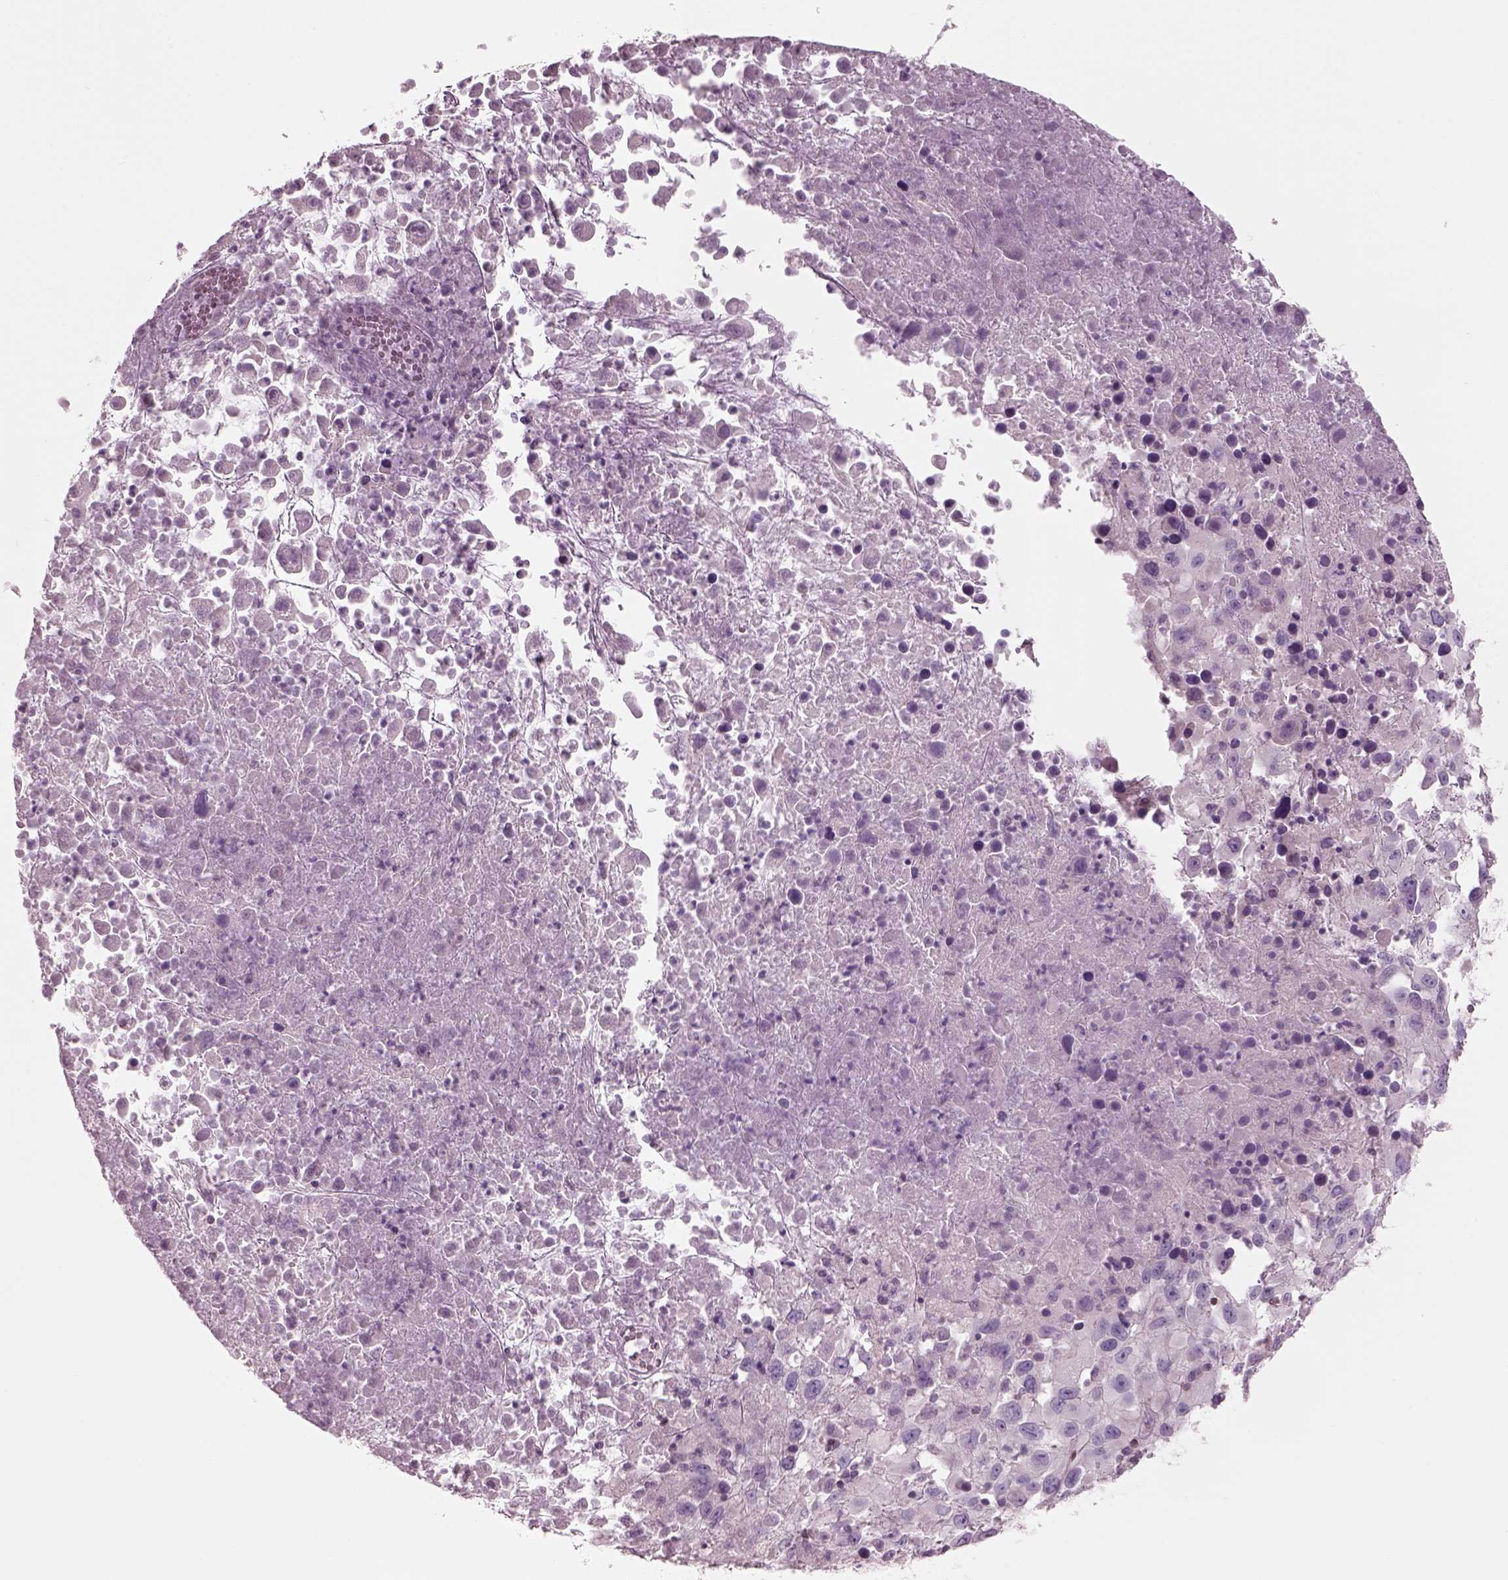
{"staining": {"intensity": "negative", "quantity": "none", "location": "none"}, "tissue": "melanoma", "cell_type": "Tumor cells", "image_type": "cancer", "snomed": [{"axis": "morphology", "description": "Malignant melanoma, Metastatic site"}, {"axis": "topography", "description": "Soft tissue"}], "caption": "Immunohistochemistry micrograph of malignant melanoma (metastatic site) stained for a protein (brown), which shows no expression in tumor cells.", "gene": "SLC27A2", "patient": {"sex": "male", "age": 50}}